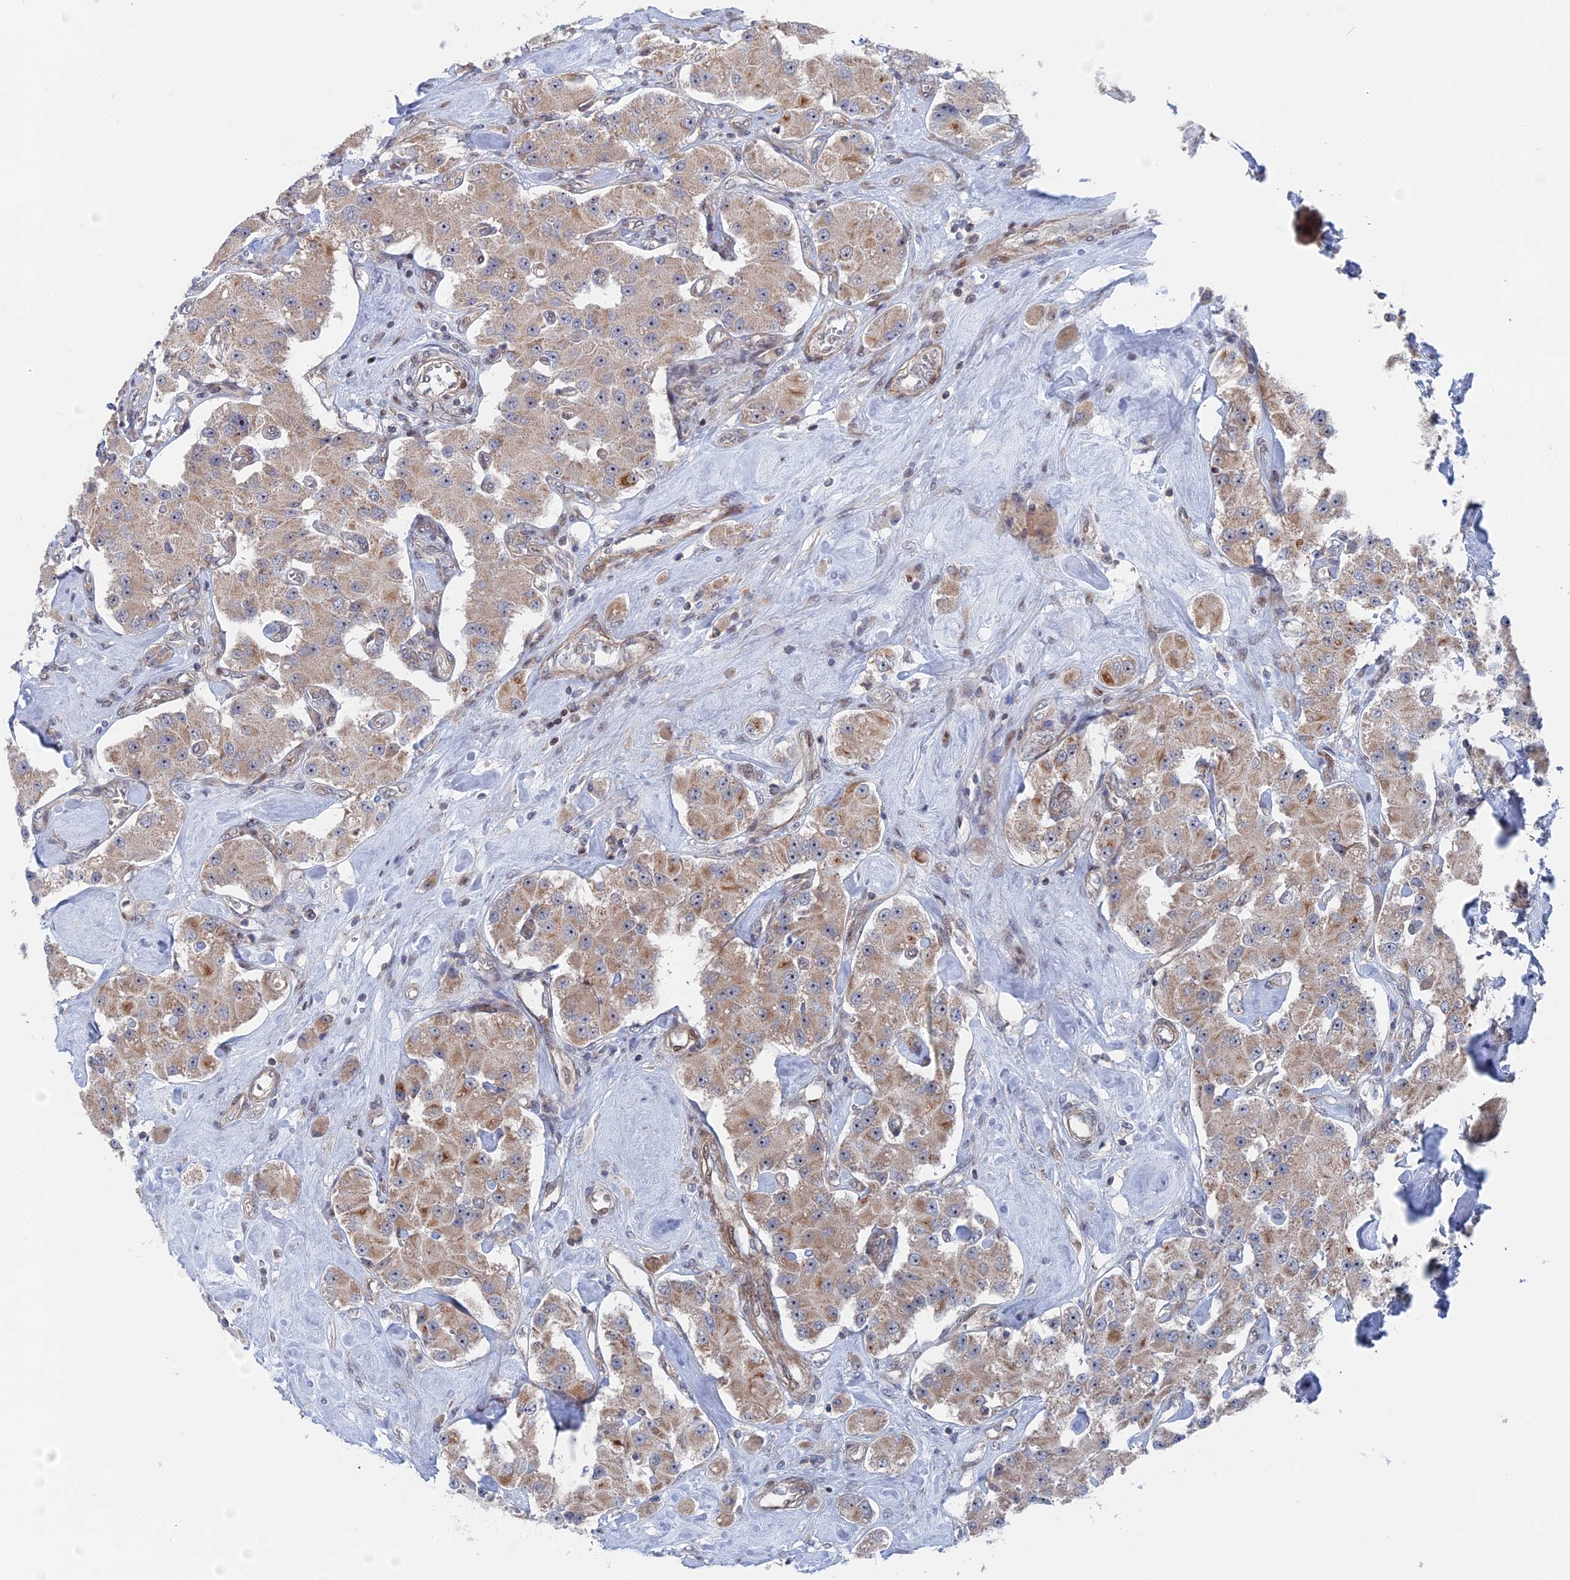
{"staining": {"intensity": "weak", "quantity": ">75%", "location": "cytoplasmic/membranous"}, "tissue": "carcinoid", "cell_type": "Tumor cells", "image_type": "cancer", "snomed": [{"axis": "morphology", "description": "Carcinoid, malignant, NOS"}, {"axis": "topography", "description": "Pancreas"}], "caption": "Immunohistochemistry (IHC) staining of malignant carcinoid, which exhibits low levels of weak cytoplasmic/membranous staining in approximately >75% of tumor cells indicating weak cytoplasmic/membranous protein positivity. The staining was performed using DAB (brown) for protein detection and nuclei were counterstained in hematoxylin (blue).", "gene": "IL7", "patient": {"sex": "male", "age": 41}}